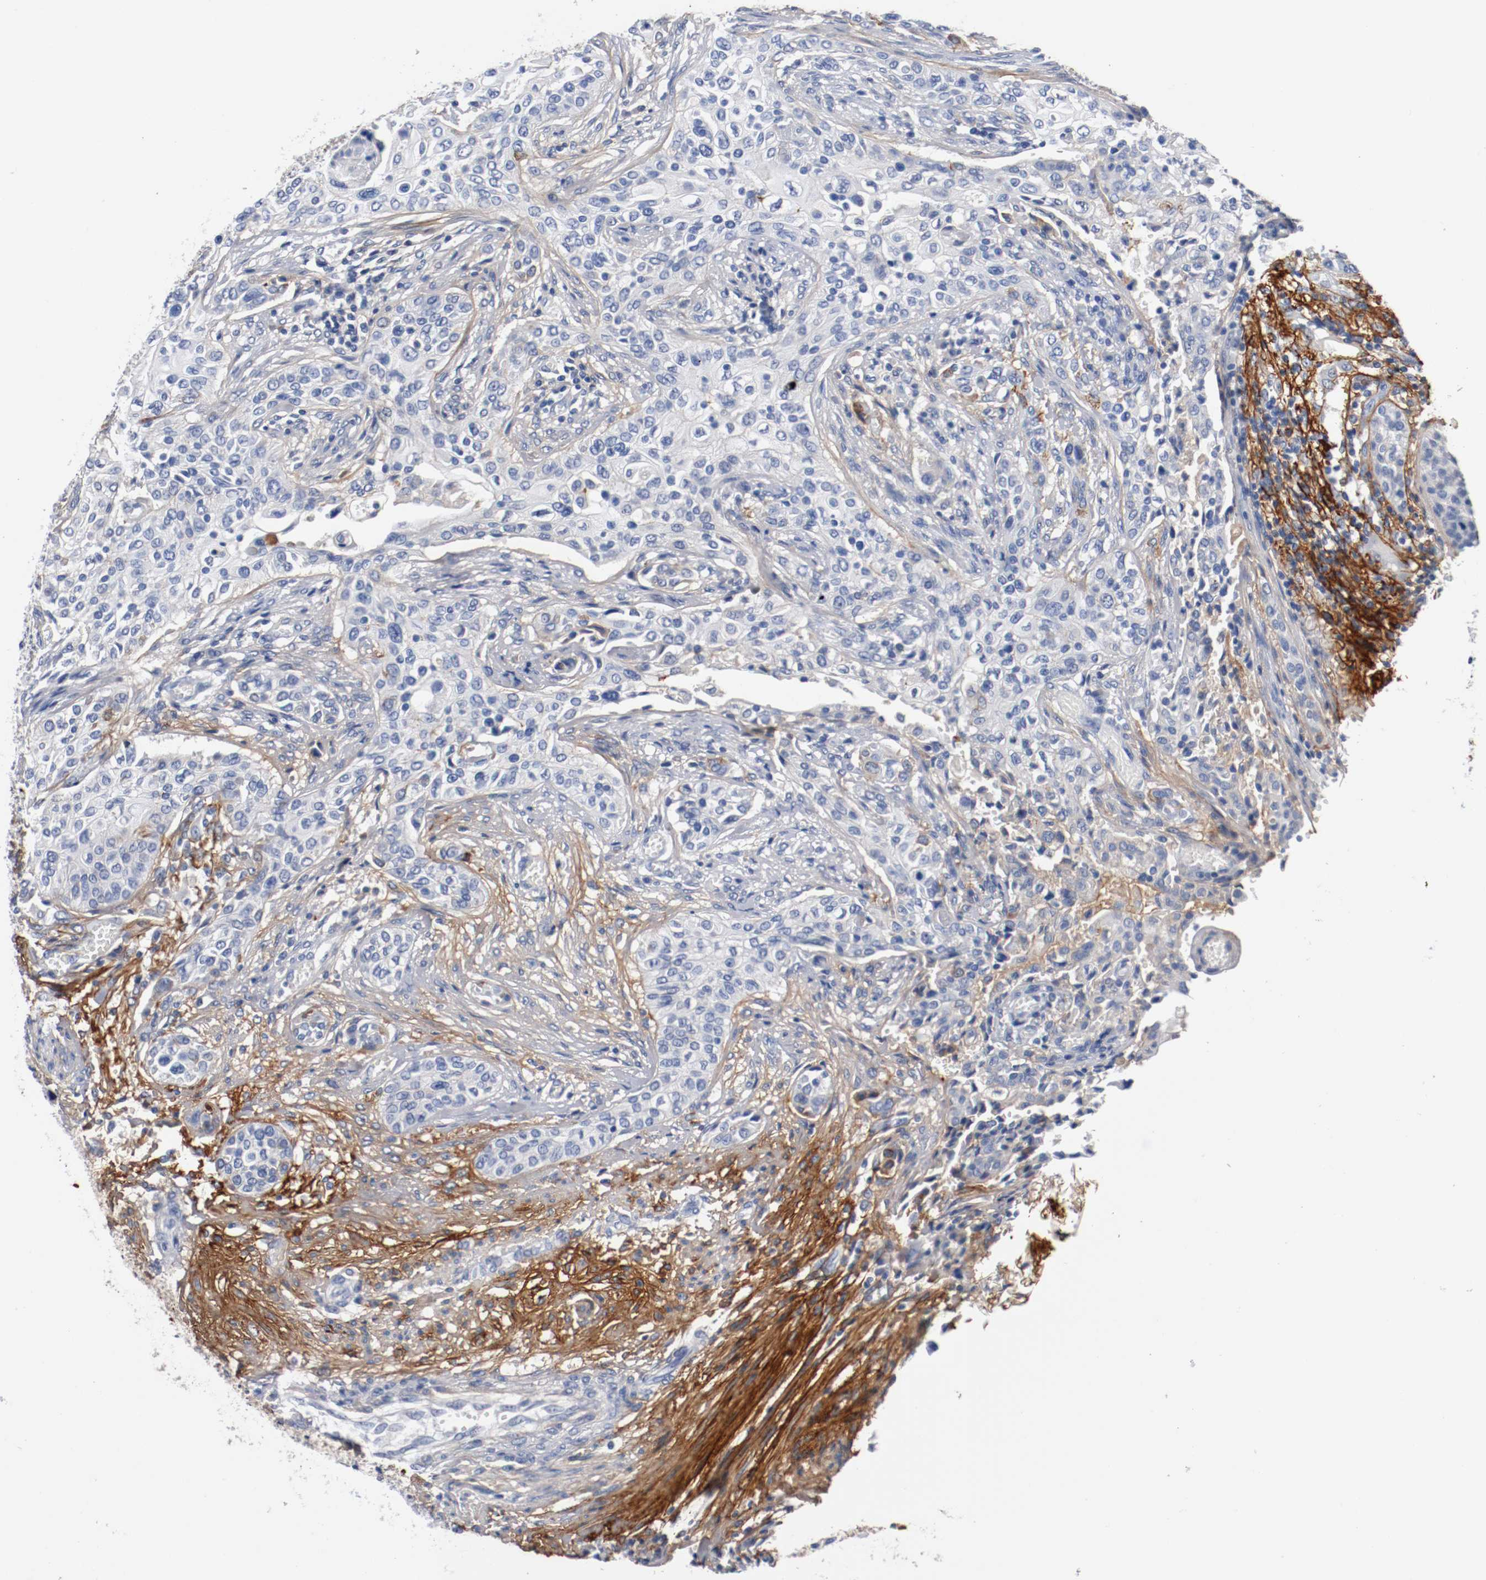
{"staining": {"intensity": "negative", "quantity": "none", "location": "none"}, "tissue": "urothelial cancer", "cell_type": "Tumor cells", "image_type": "cancer", "snomed": [{"axis": "morphology", "description": "Urothelial carcinoma, High grade"}, {"axis": "topography", "description": "Urinary bladder"}], "caption": "A photomicrograph of human urothelial cancer is negative for staining in tumor cells.", "gene": "TNC", "patient": {"sex": "male", "age": 74}}